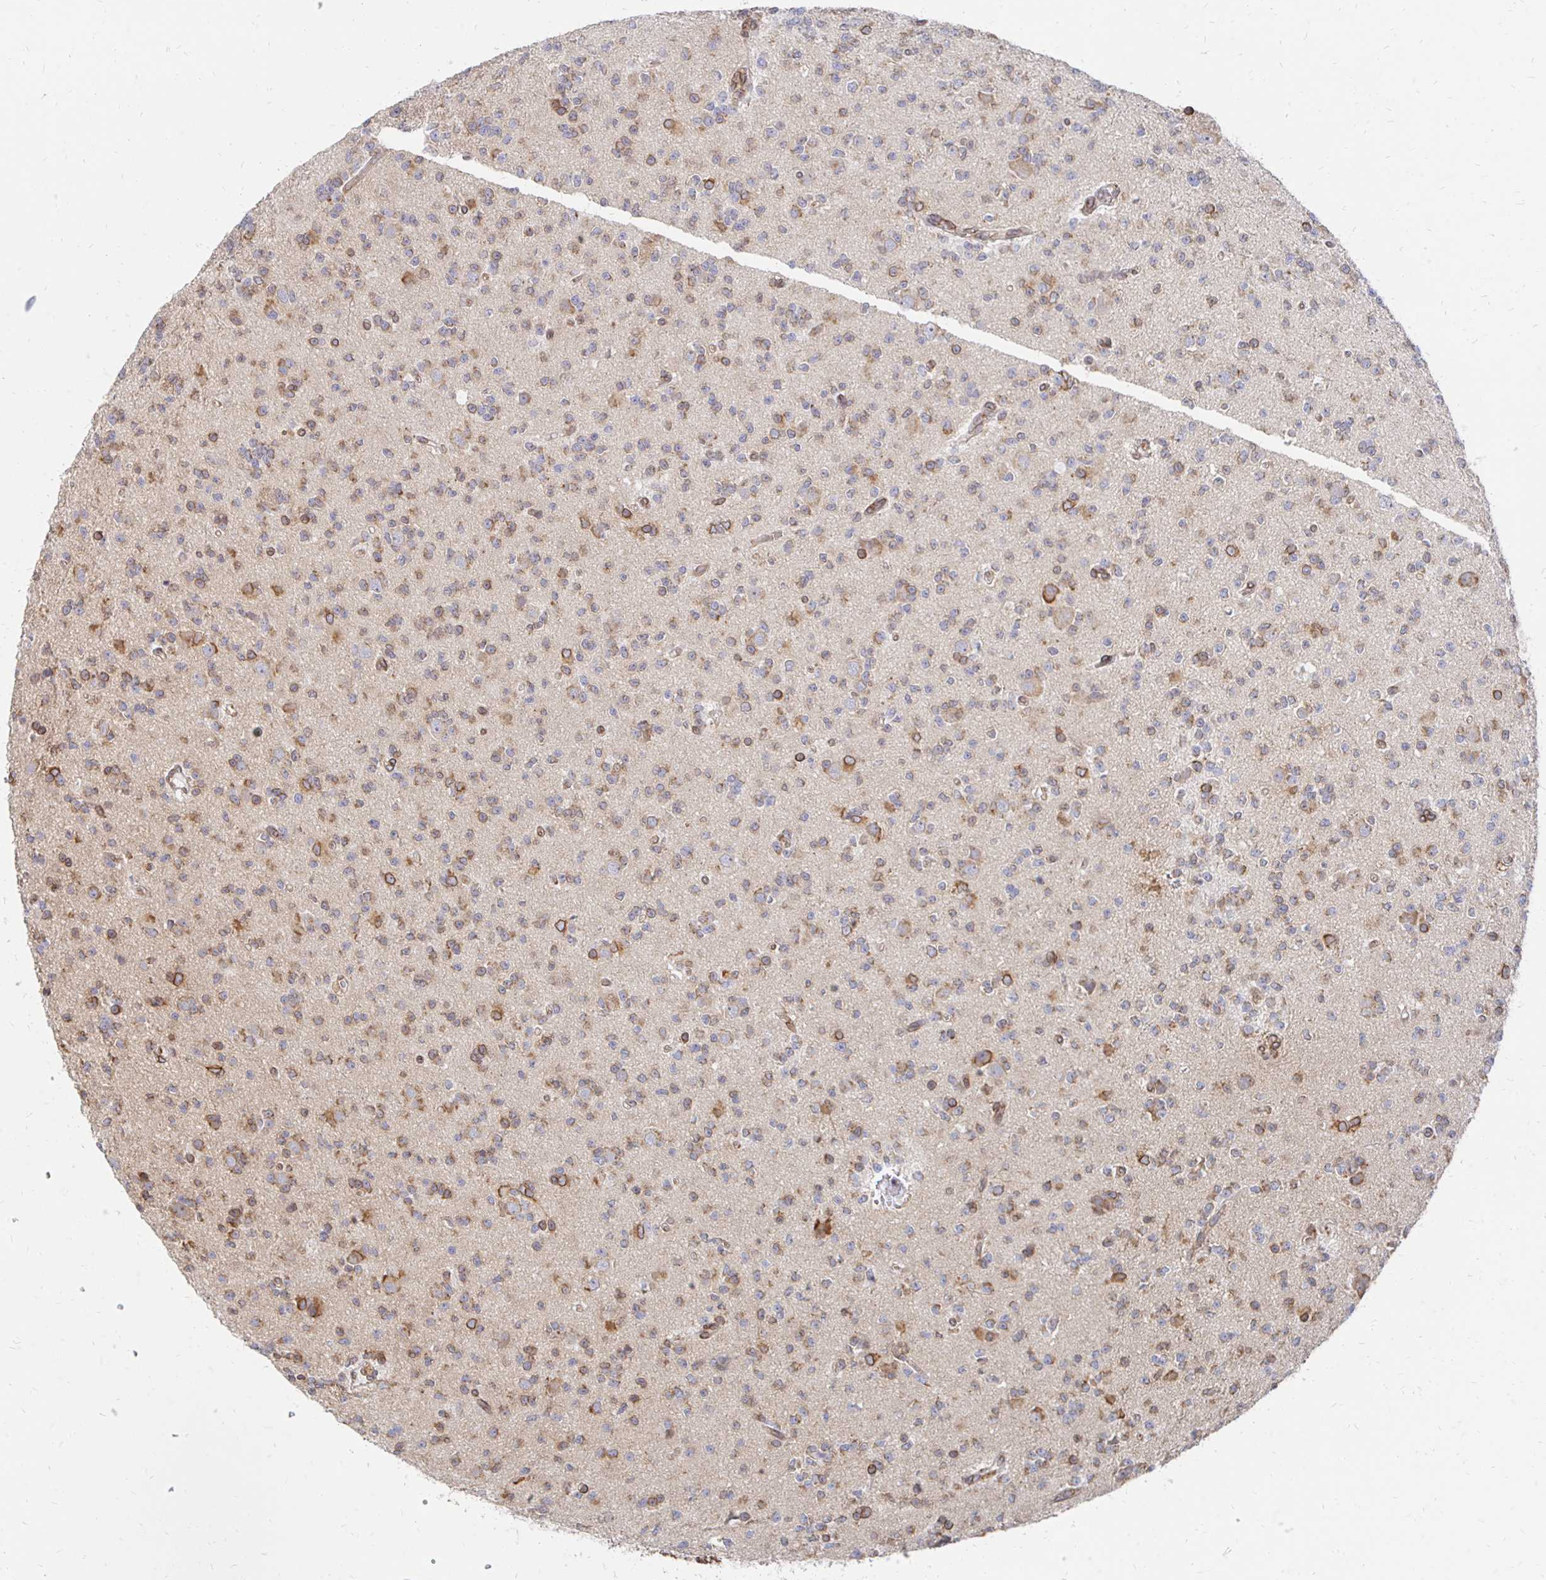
{"staining": {"intensity": "moderate", "quantity": "25%-75%", "location": "cytoplasmic/membranous,nuclear"}, "tissue": "glioma", "cell_type": "Tumor cells", "image_type": "cancer", "snomed": [{"axis": "morphology", "description": "Glioma, malignant, High grade"}, {"axis": "topography", "description": "Brain"}], "caption": "DAB immunohistochemical staining of human glioma reveals moderate cytoplasmic/membranous and nuclear protein staining in approximately 25%-75% of tumor cells. (DAB IHC, brown staining for protein, blue staining for nuclei).", "gene": "PELI3", "patient": {"sex": "male", "age": 36}}